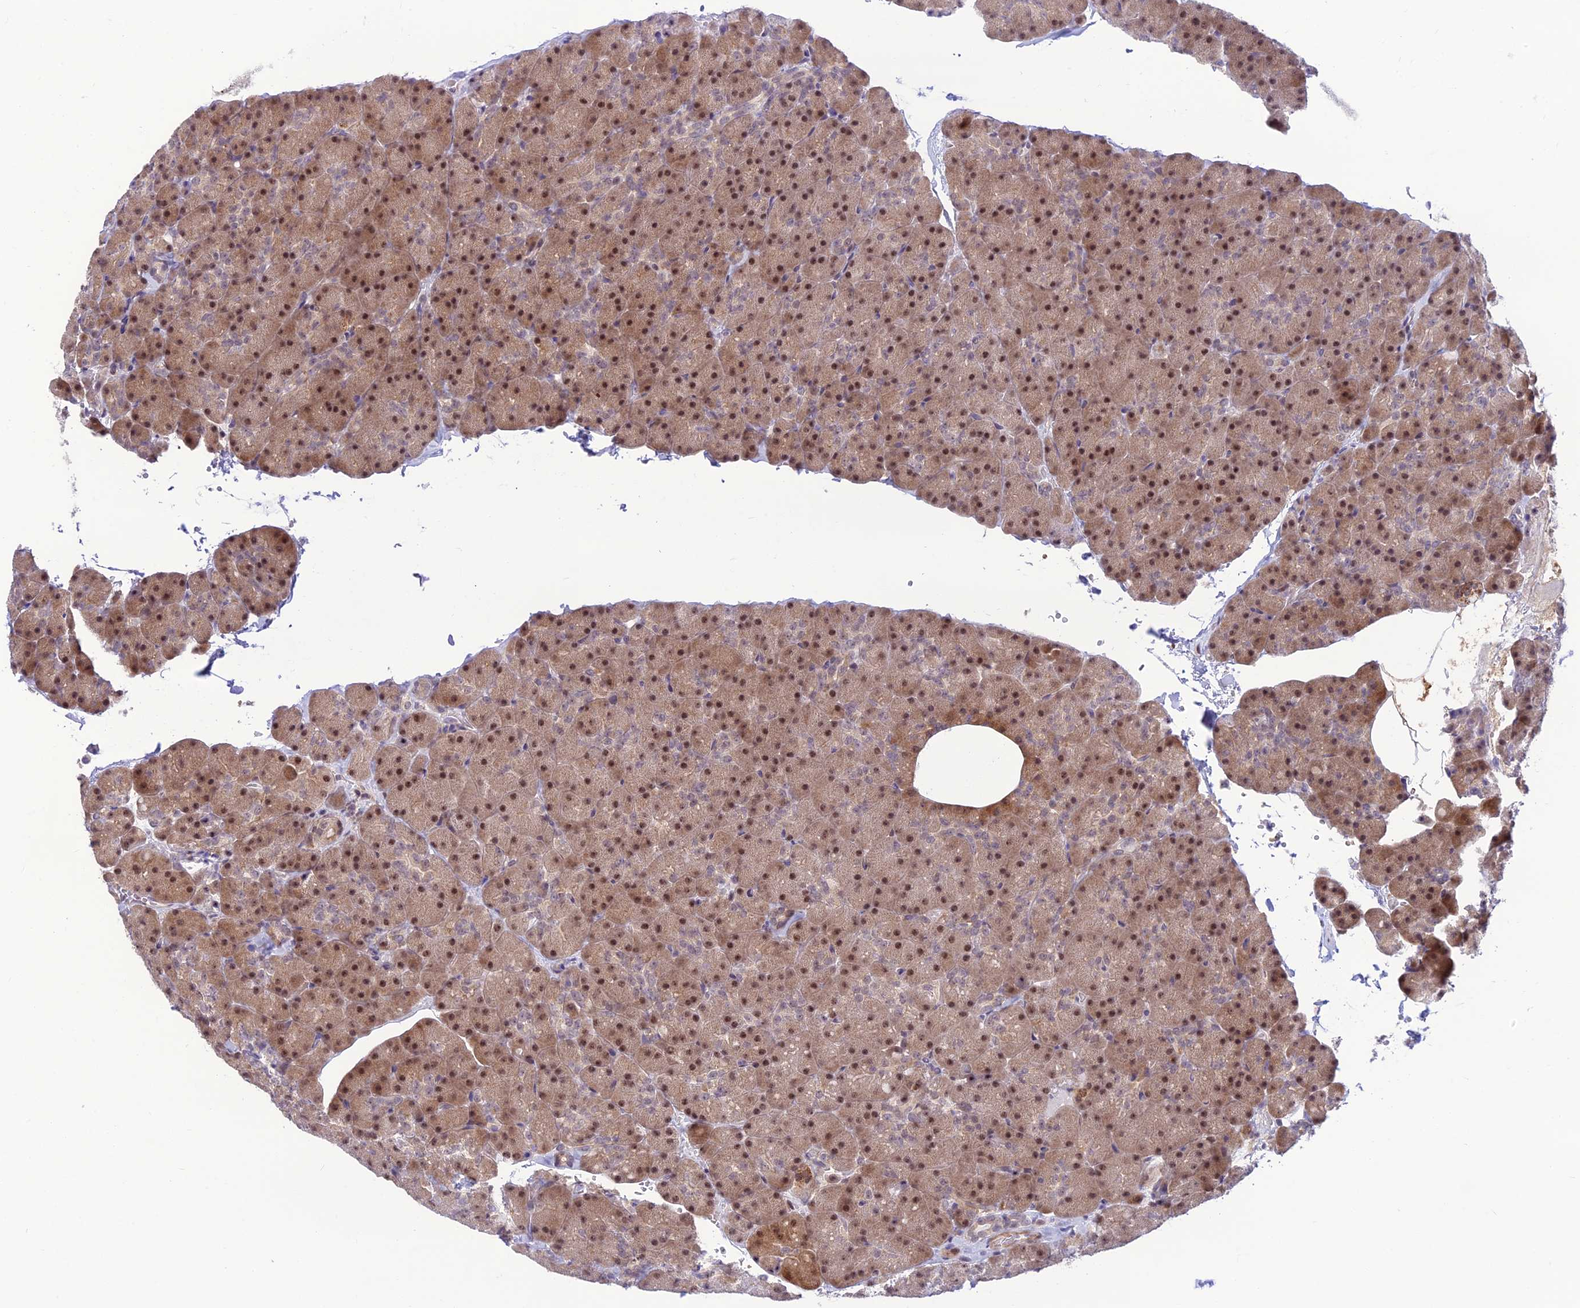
{"staining": {"intensity": "moderate", "quantity": ">75%", "location": "cytoplasmic/membranous,nuclear"}, "tissue": "pancreas", "cell_type": "Exocrine glandular cells", "image_type": "normal", "snomed": [{"axis": "morphology", "description": "Normal tissue, NOS"}, {"axis": "topography", "description": "Pancreas"}], "caption": "Protein staining by immunohistochemistry reveals moderate cytoplasmic/membranous,nuclear expression in approximately >75% of exocrine glandular cells in unremarkable pancreas. The protein is shown in brown color, while the nuclei are stained blue.", "gene": "ASPDH", "patient": {"sex": "male", "age": 36}}